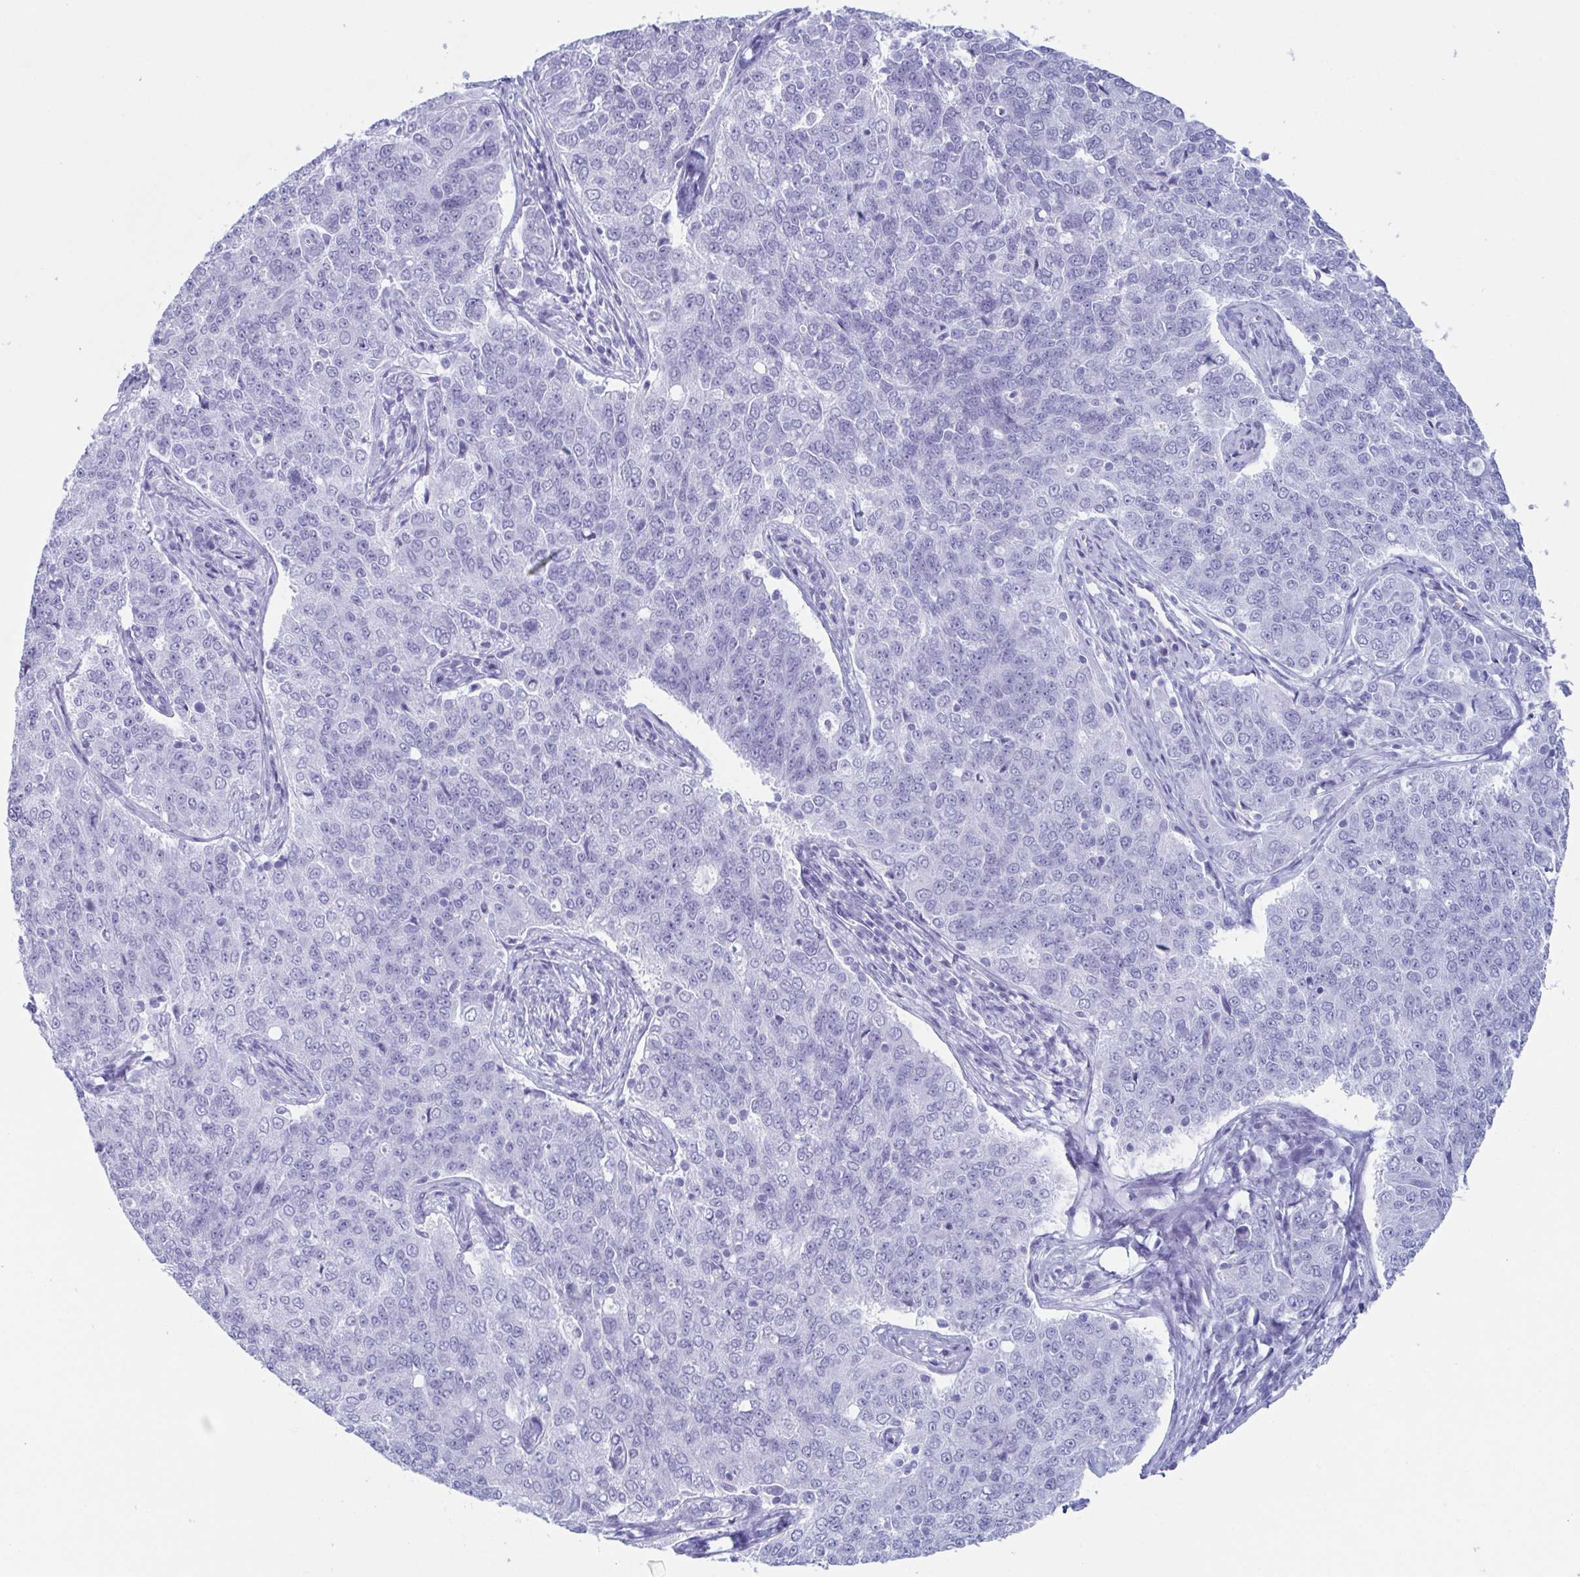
{"staining": {"intensity": "negative", "quantity": "none", "location": "none"}, "tissue": "endometrial cancer", "cell_type": "Tumor cells", "image_type": "cancer", "snomed": [{"axis": "morphology", "description": "Adenocarcinoma, NOS"}, {"axis": "topography", "description": "Endometrium"}], "caption": "High power microscopy image of an immunohistochemistry photomicrograph of endometrial adenocarcinoma, revealing no significant expression in tumor cells.", "gene": "LYRM2", "patient": {"sex": "female", "age": 43}}